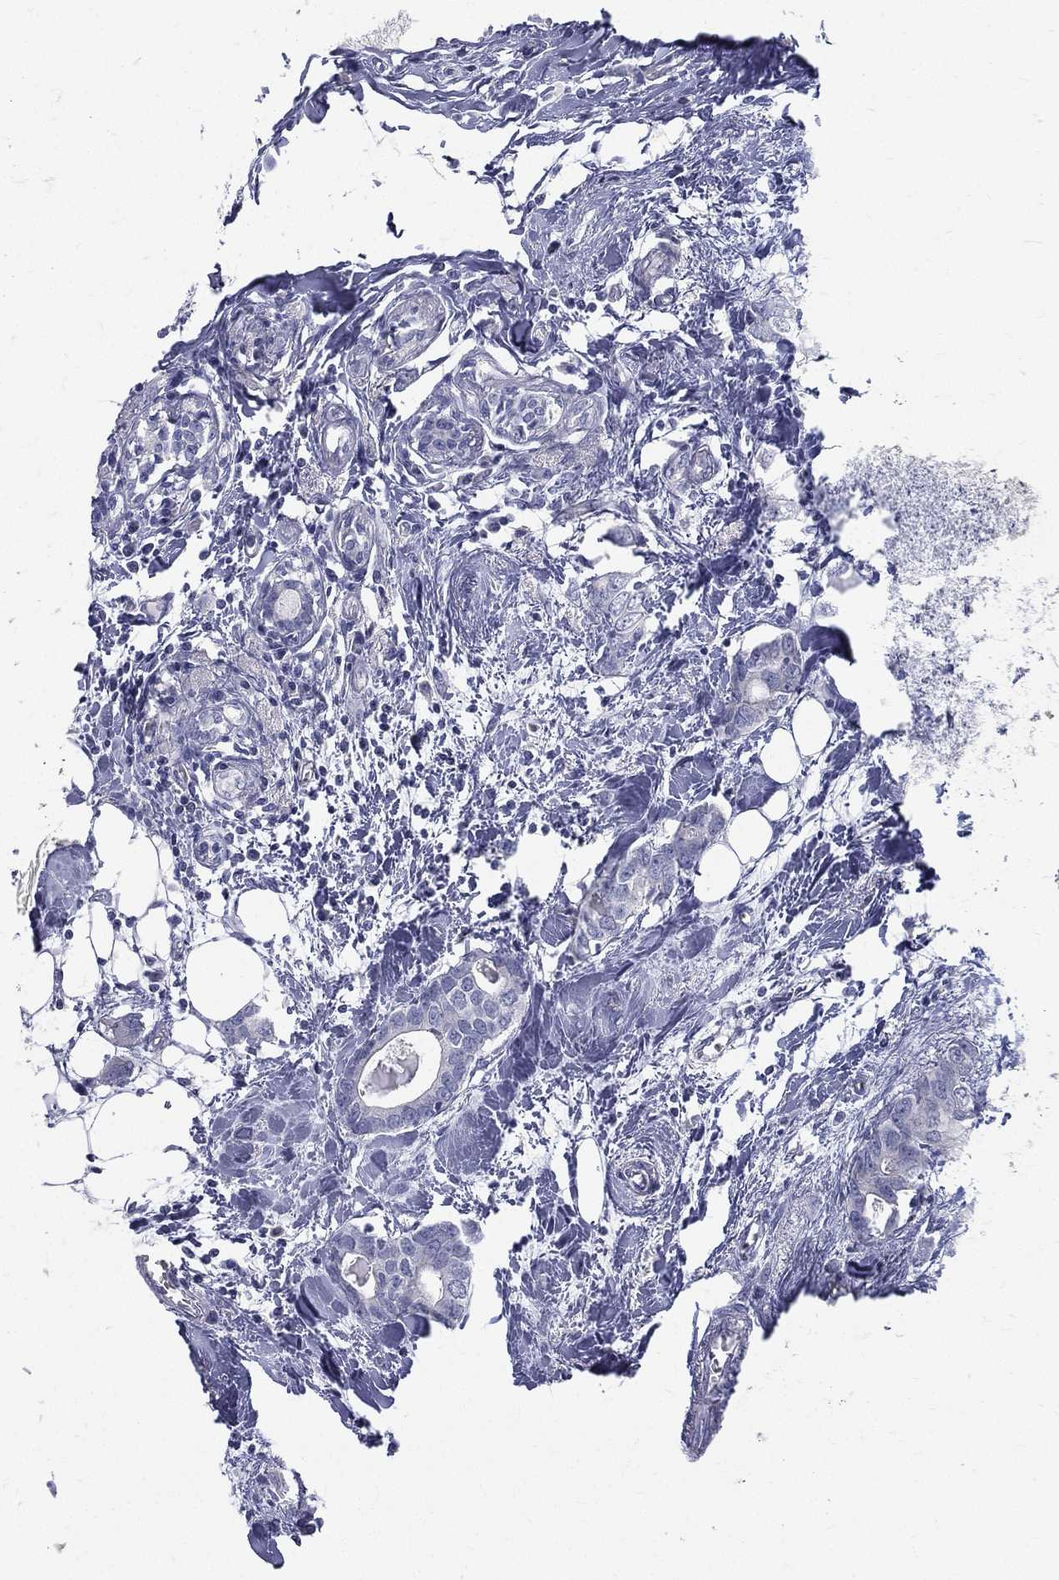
{"staining": {"intensity": "negative", "quantity": "none", "location": "none"}, "tissue": "breast cancer", "cell_type": "Tumor cells", "image_type": "cancer", "snomed": [{"axis": "morphology", "description": "Duct carcinoma"}, {"axis": "topography", "description": "Breast"}], "caption": "Immunohistochemistry (IHC) histopathology image of human infiltrating ductal carcinoma (breast) stained for a protein (brown), which exhibits no staining in tumor cells.", "gene": "ETNPPL", "patient": {"sex": "female", "age": 83}}